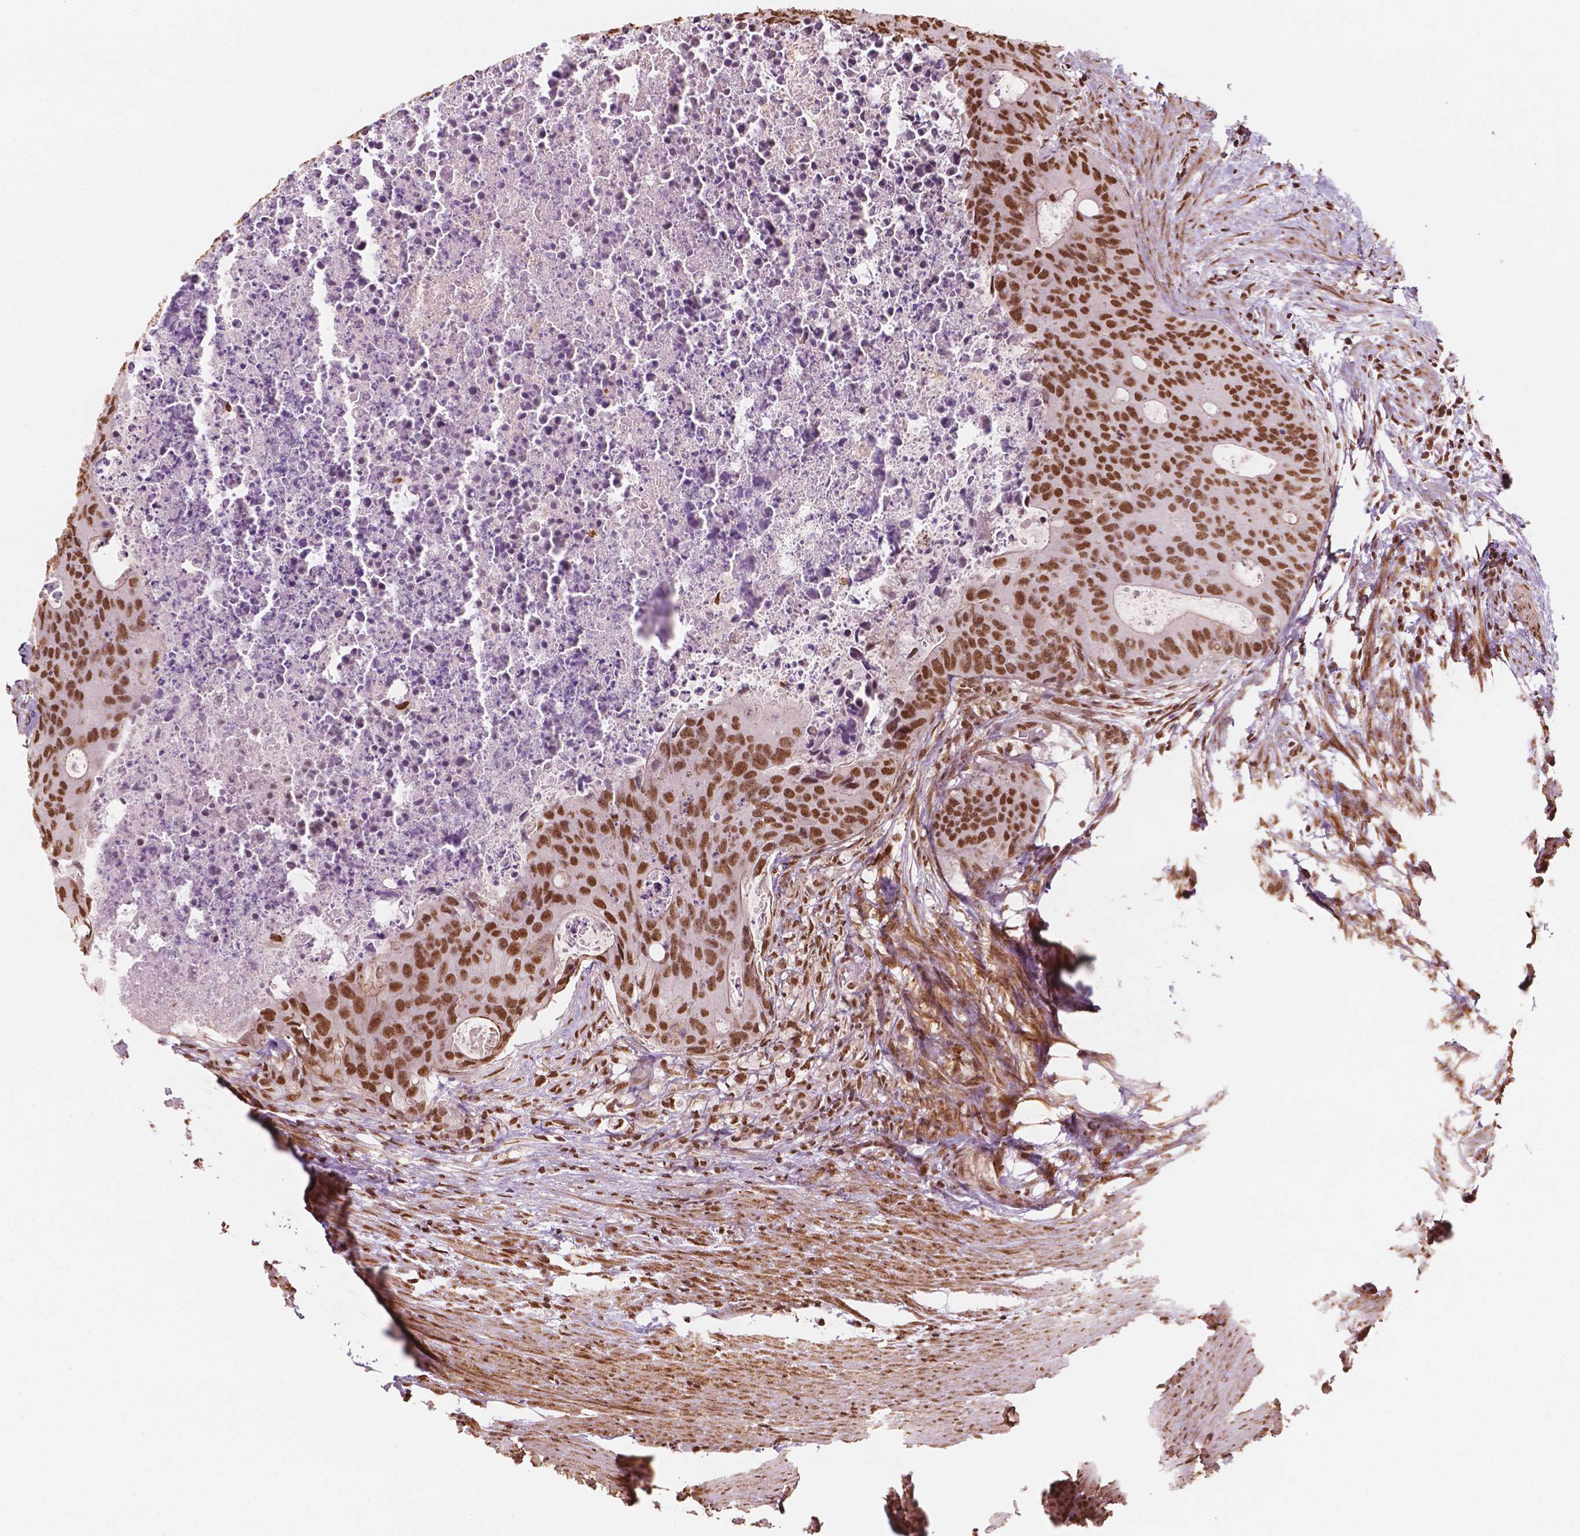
{"staining": {"intensity": "moderate", "quantity": ">75%", "location": "nuclear"}, "tissue": "colorectal cancer", "cell_type": "Tumor cells", "image_type": "cancer", "snomed": [{"axis": "morphology", "description": "Adenocarcinoma, NOS"}, {"axis": "topography", "description": "Colon"}], "caption": "Tumor cells exhibit medium levels of moderate nuclear expression in approximately >75% of cells in human colorectal cancer.", "gene": "GTF3C5", "patient": {"sex": "male", "age": 67}}